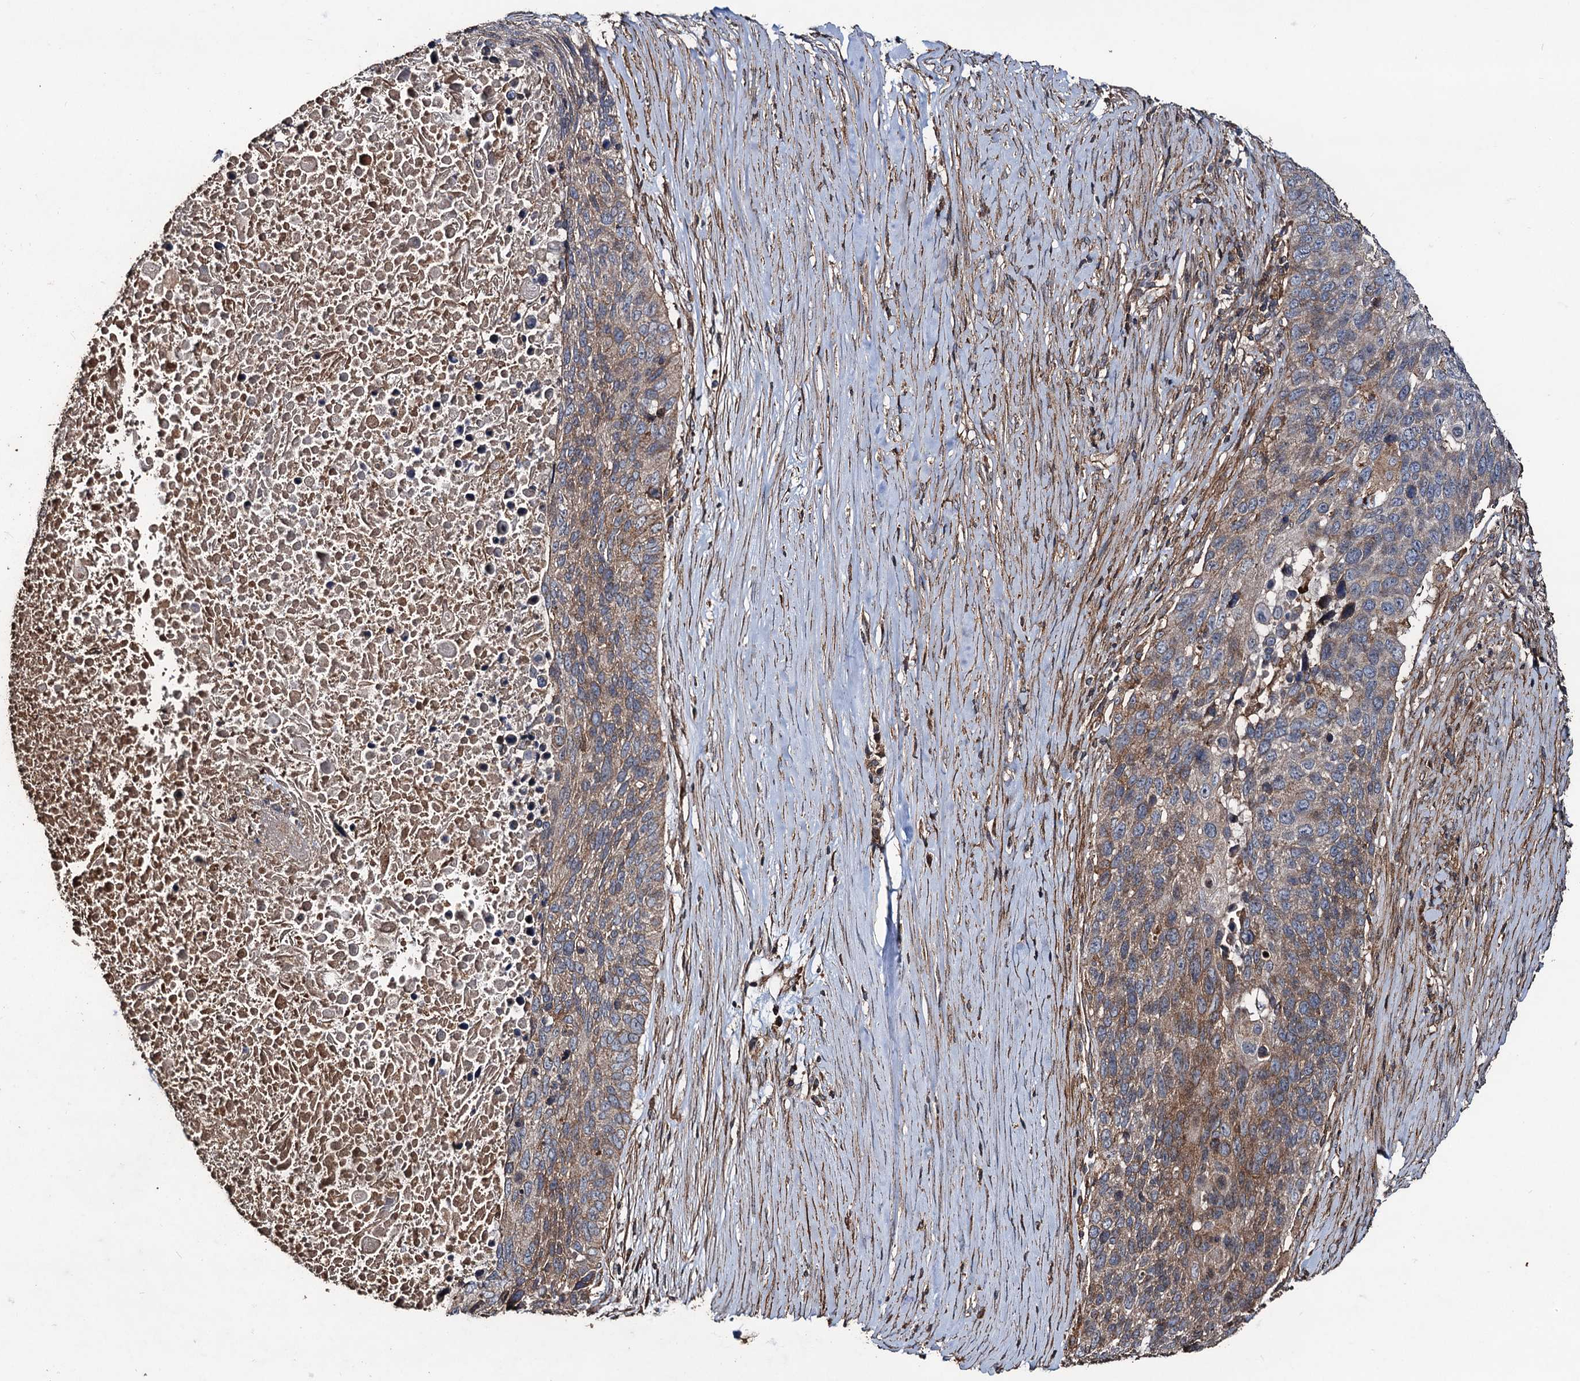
{"staining": {"intensity": "weak", "quantity": ">75%", "location": "cytoplasmic/membranous"}, "tissue": "lung cancer", "cell_type": "Tumor cells", "image_type": "cancer", "snomed": [{"axis": "morphology", "description": "Normal tissue, NOS"}, {"axis": "morphology", "description": "Squamous cell carcinoma, NOS"}, {"axis": "topography", "description": "Lymph node"}, {"axis": "topography", "description": "Lung"}], "caption": "Human lung cancer (squamous cell carcinoma) stained with a protein marker exhibits weak staining in tumor cells.", "gene": "NOTCH2NLA", "patient": {"sex": "male", "age": 66}}